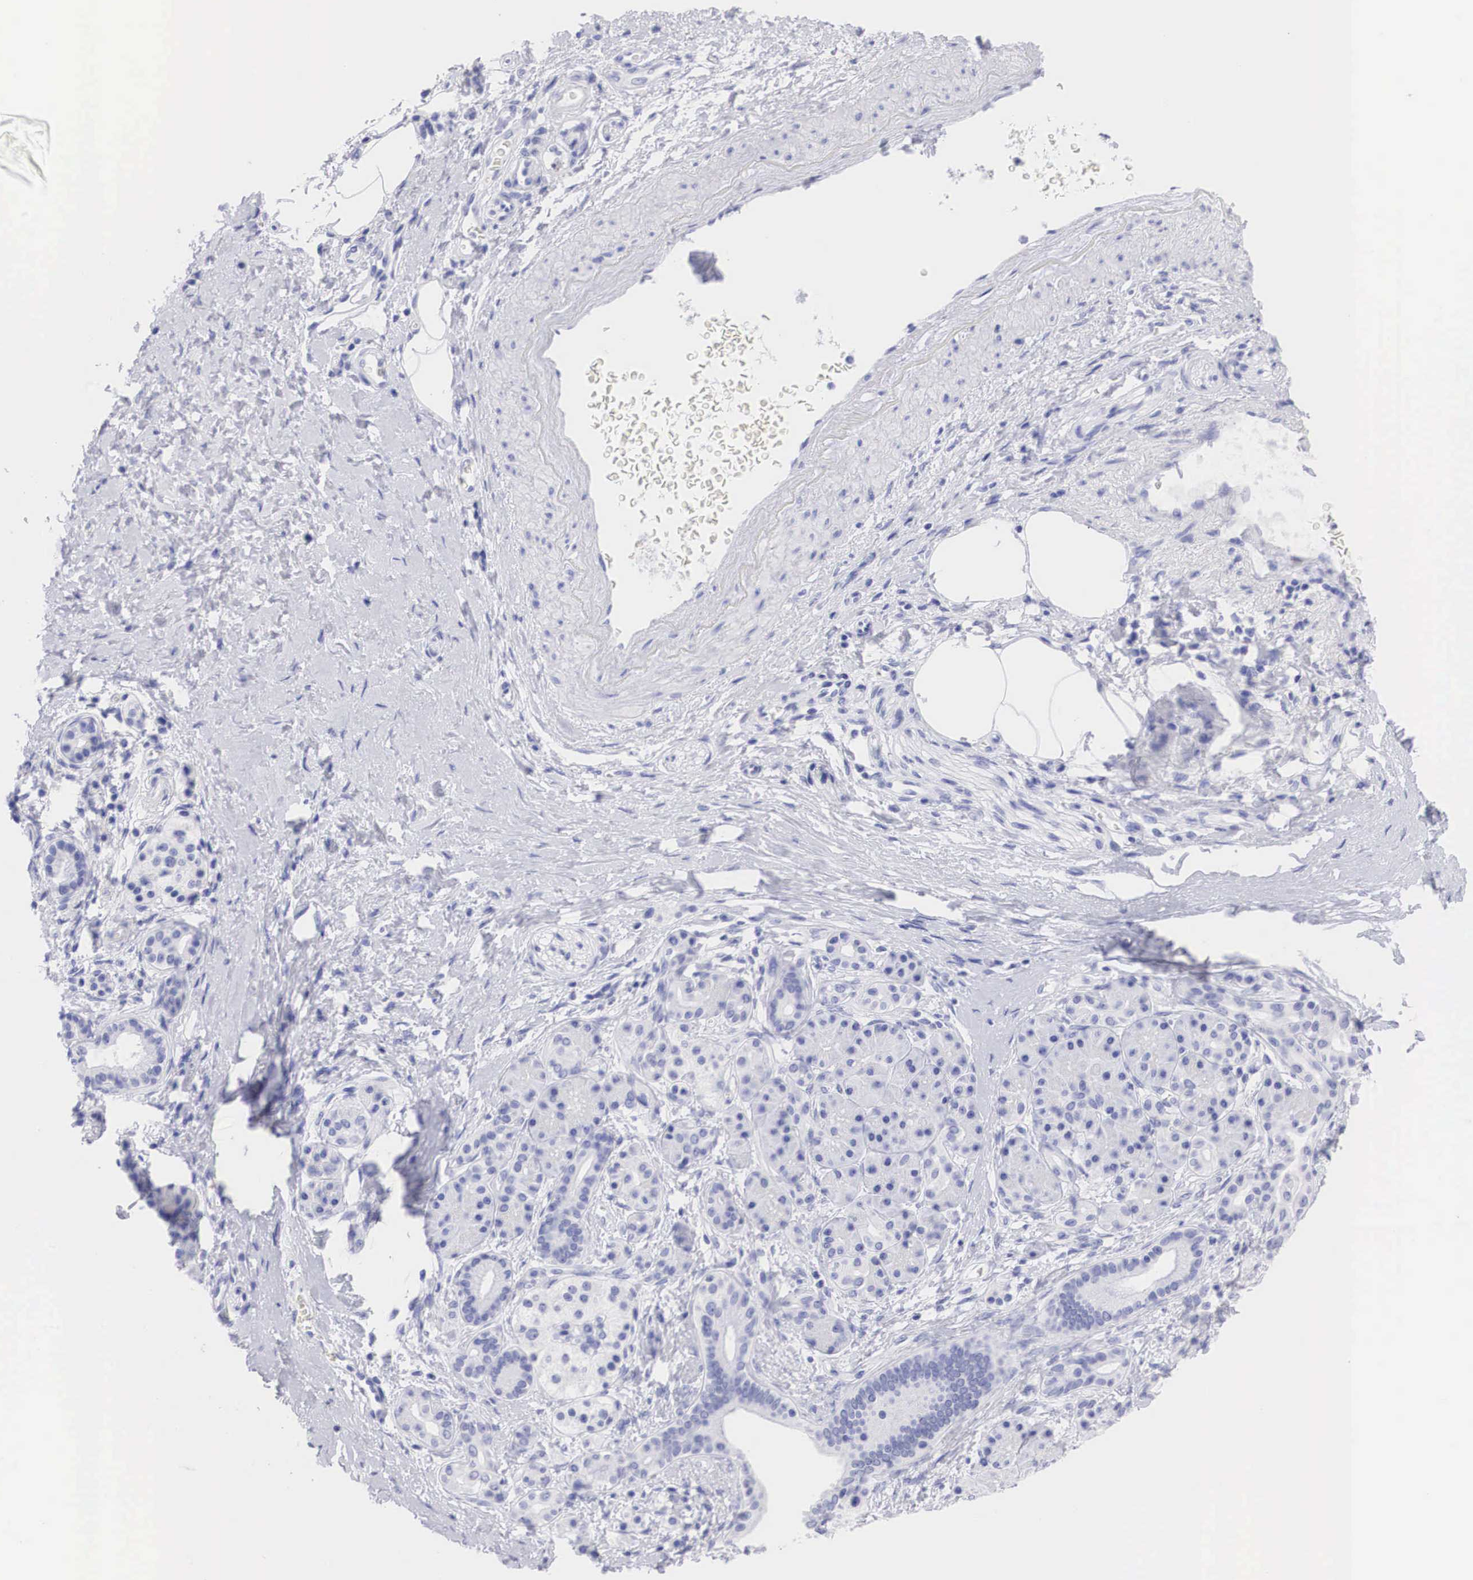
{"staining": {"intensity": "negative", "quantity": "none", "location": "none"}, "tissue": "pancreatic cancer", "cell_type": "Tumor cells", "image_type": "cancer", "snomed": [{"axis": "morphology", "description": "Adenocarcinoma, NOS"}, {"axis": "topography", "description": "Pancreas"}], "caption": "Immunohistochemistry micrograph of pancreatic adenocarcinoma stained for a protein (brown), which displays no staining in tumor cells.", "gene": "TYR", "patient": {"sex": "female", "age": 66}}